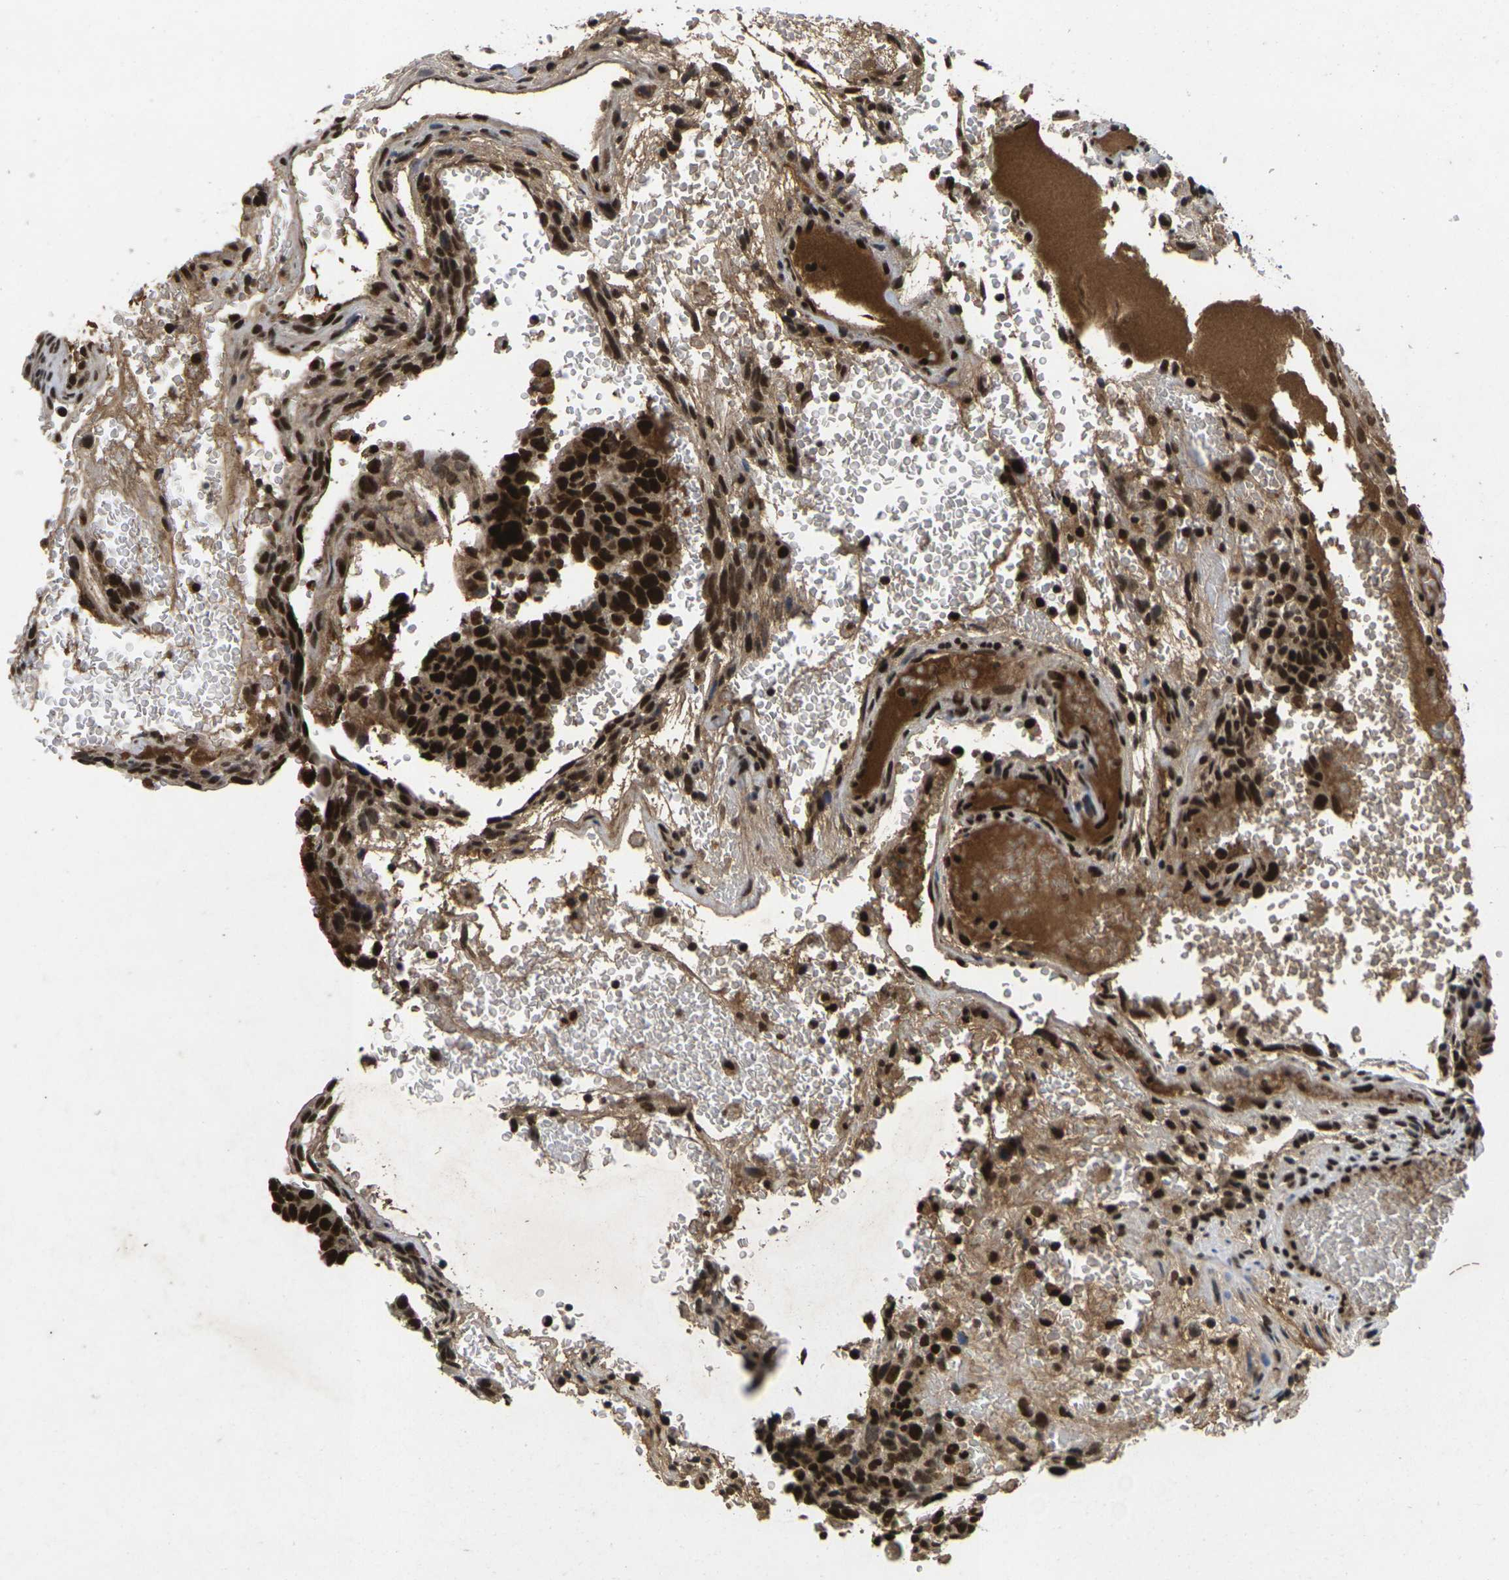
{"staining": {"intensity": "strong", "quantity": ">75%", "location": "nuclear"}, "tissue": "testis cancer", "cell_type": "Tumor cells", "image_type": "cancer", "snomed": [{"axis": "morphology", "description": "Seminoma, NOS"}, {"axis": "morphology", "description": "Carcinoma, Embryonal, NOS"}, {"axis": "topography", "description": "Testis"}], "caption": "The image displays staining of testis embryonal carcinoma, revealing strong nuclear protein positivity (brown color) within tumor cells.", "gene": "GTF2E1", "patient": {"sex": "male", "age": 52}}